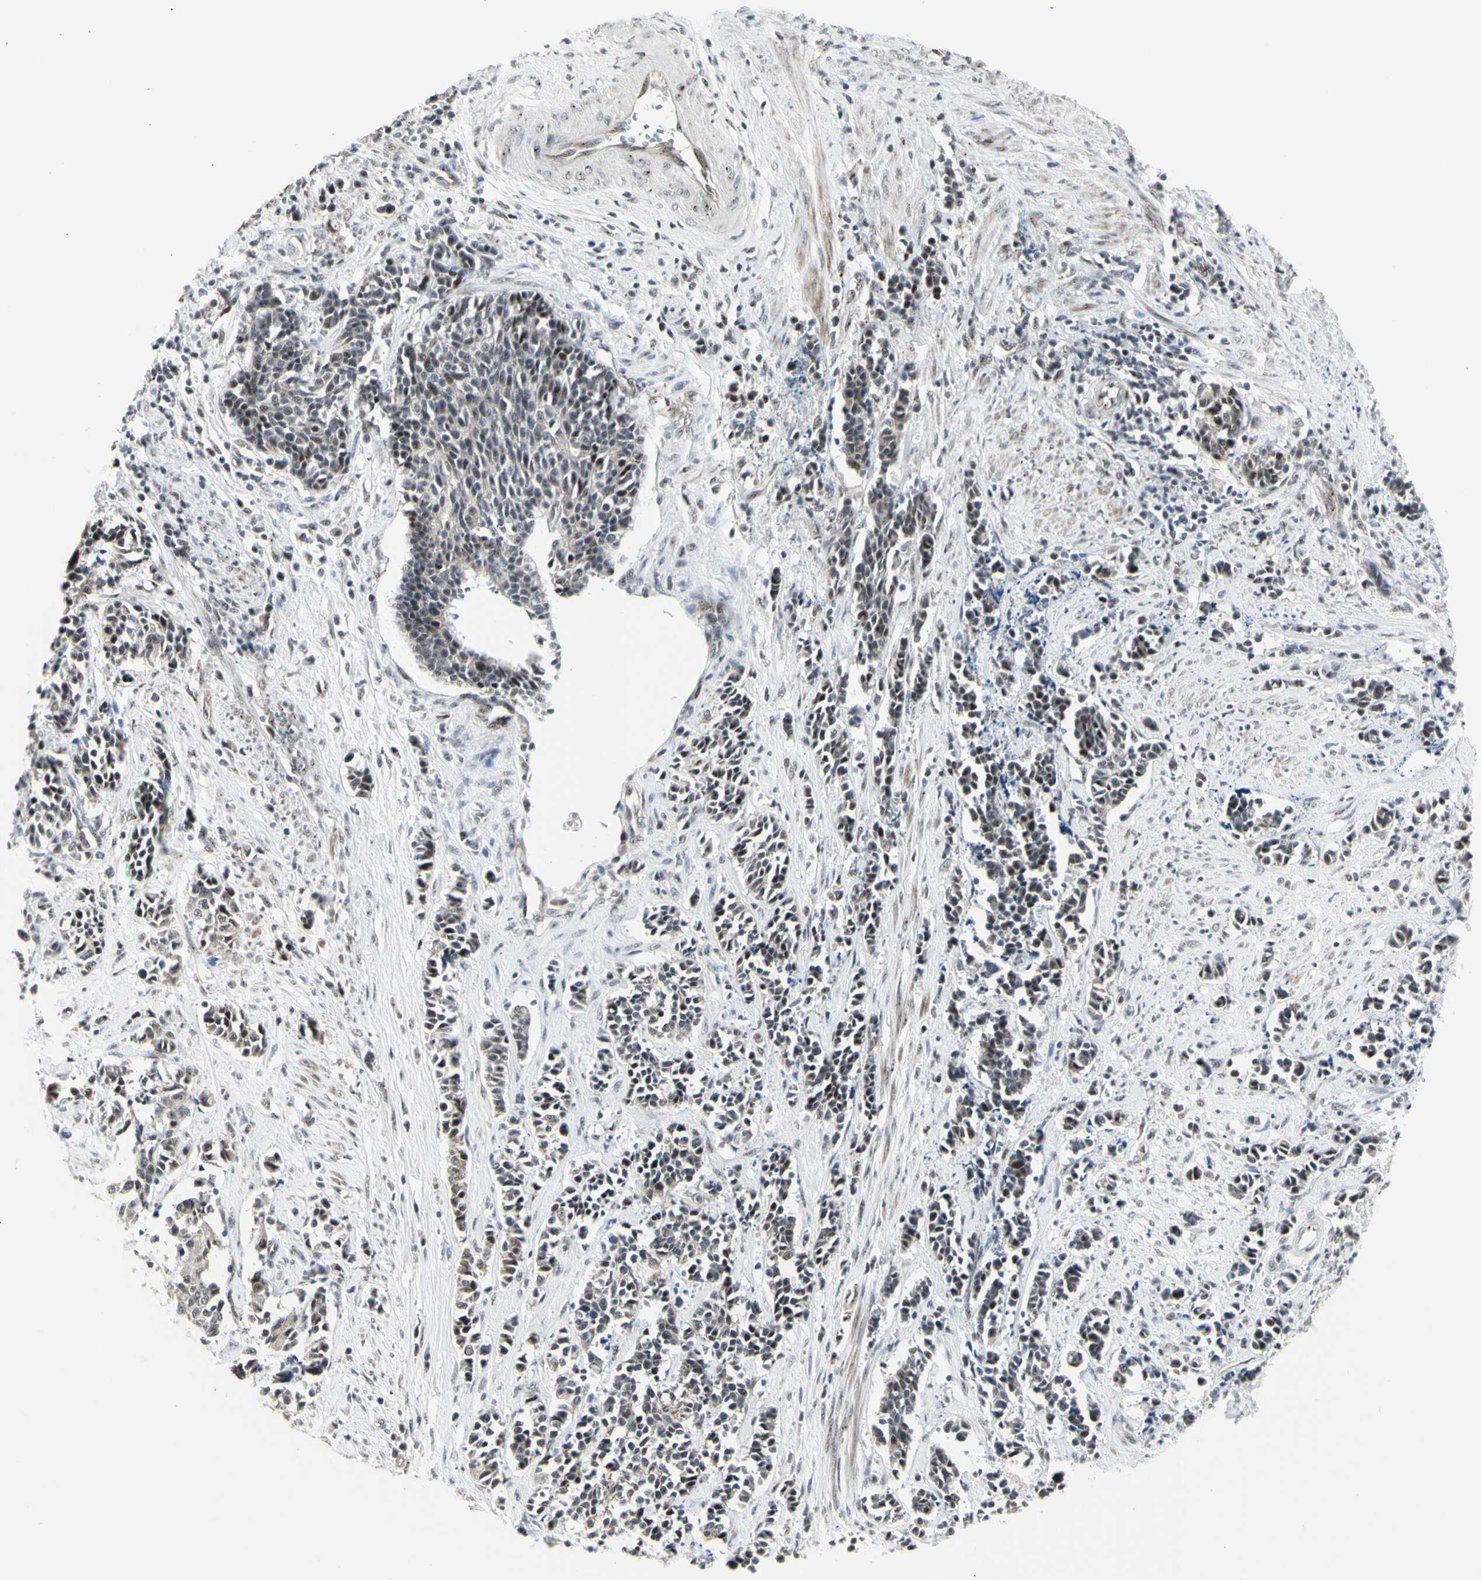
{"staining": {"intensity": "negative", "quantity": "none", "location": "none"}, "tissue": "cervical cancer", "cell_type": "Tumor cells", "image_type": "cancer", "snomed": [{"axis": "morphology", "description": "Normal tissue, NOS"}, {"axis": "morphology", "description": "Squamous cell carcinoma, NOS"}, {"axis": "topography", "description": "Cervix"}], "caption": "High magnification brightfield microscopy of cervical squamous cell carcinoma stained with DAB (brown) and counterstained with hematoxylin (blue): tumor cells show no significant staining.", "gene": "DHRS7B", "patient": {"sex": "female", "age": 35}}